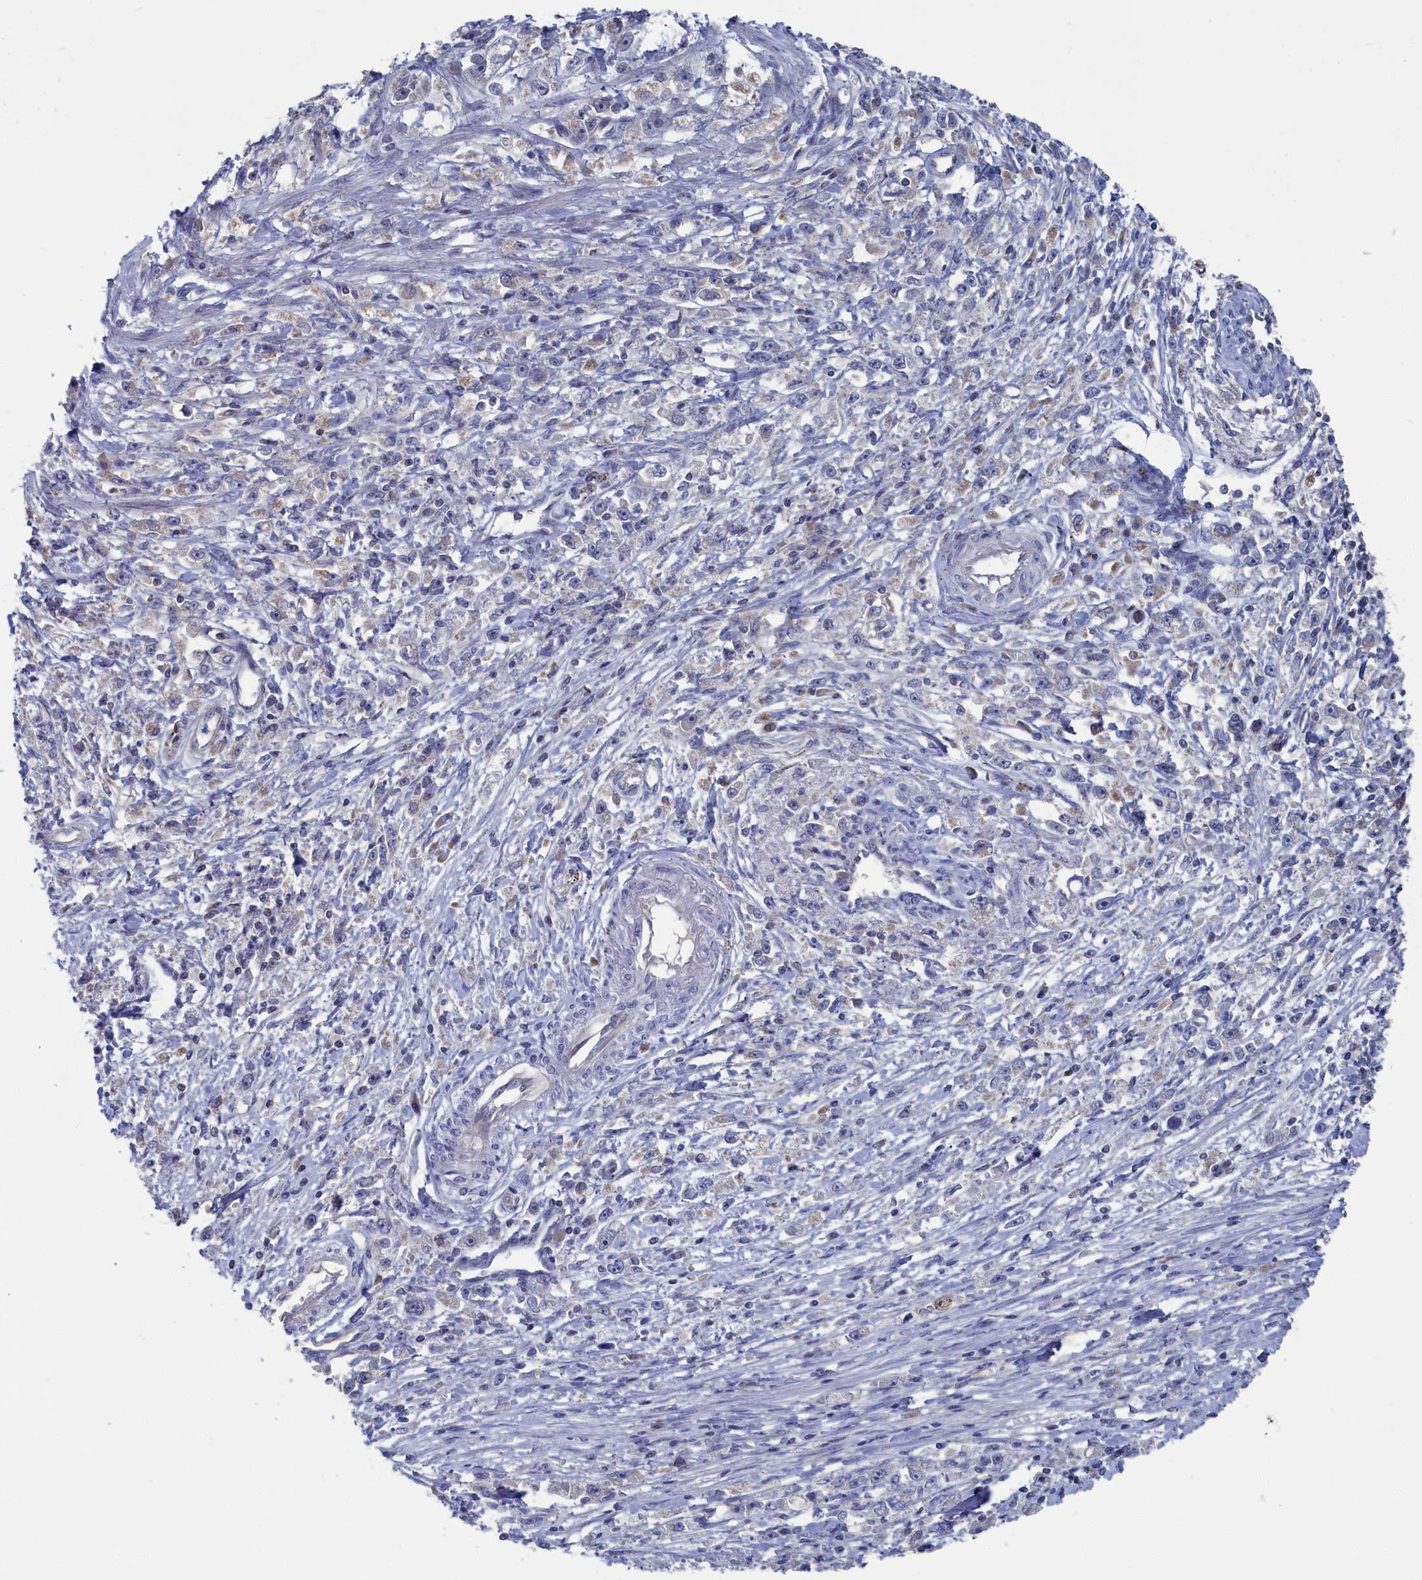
{"staining": {"intensity": "negative", "quantity": "none", "location": "none"}, "tissue": "stomach cancer", "cell_type": "Tumor cells", "image_type": "cancer", "snomed": [{"axis": "morphology", "description": "Adenocarcinoma, NOS"}, {"axis": "topography", "description": "Stomach"}], "caption": "High magnification brightfield microscopy of adenocarcinoma (stomach) stained with DAB (3,3'-diaminobenzidine) (brown) and counterstained with hematoxylin (blue): tumor cells show no significant expression.", "gene": "CEND1", "patient": {"sex": "female", "age": 59}}